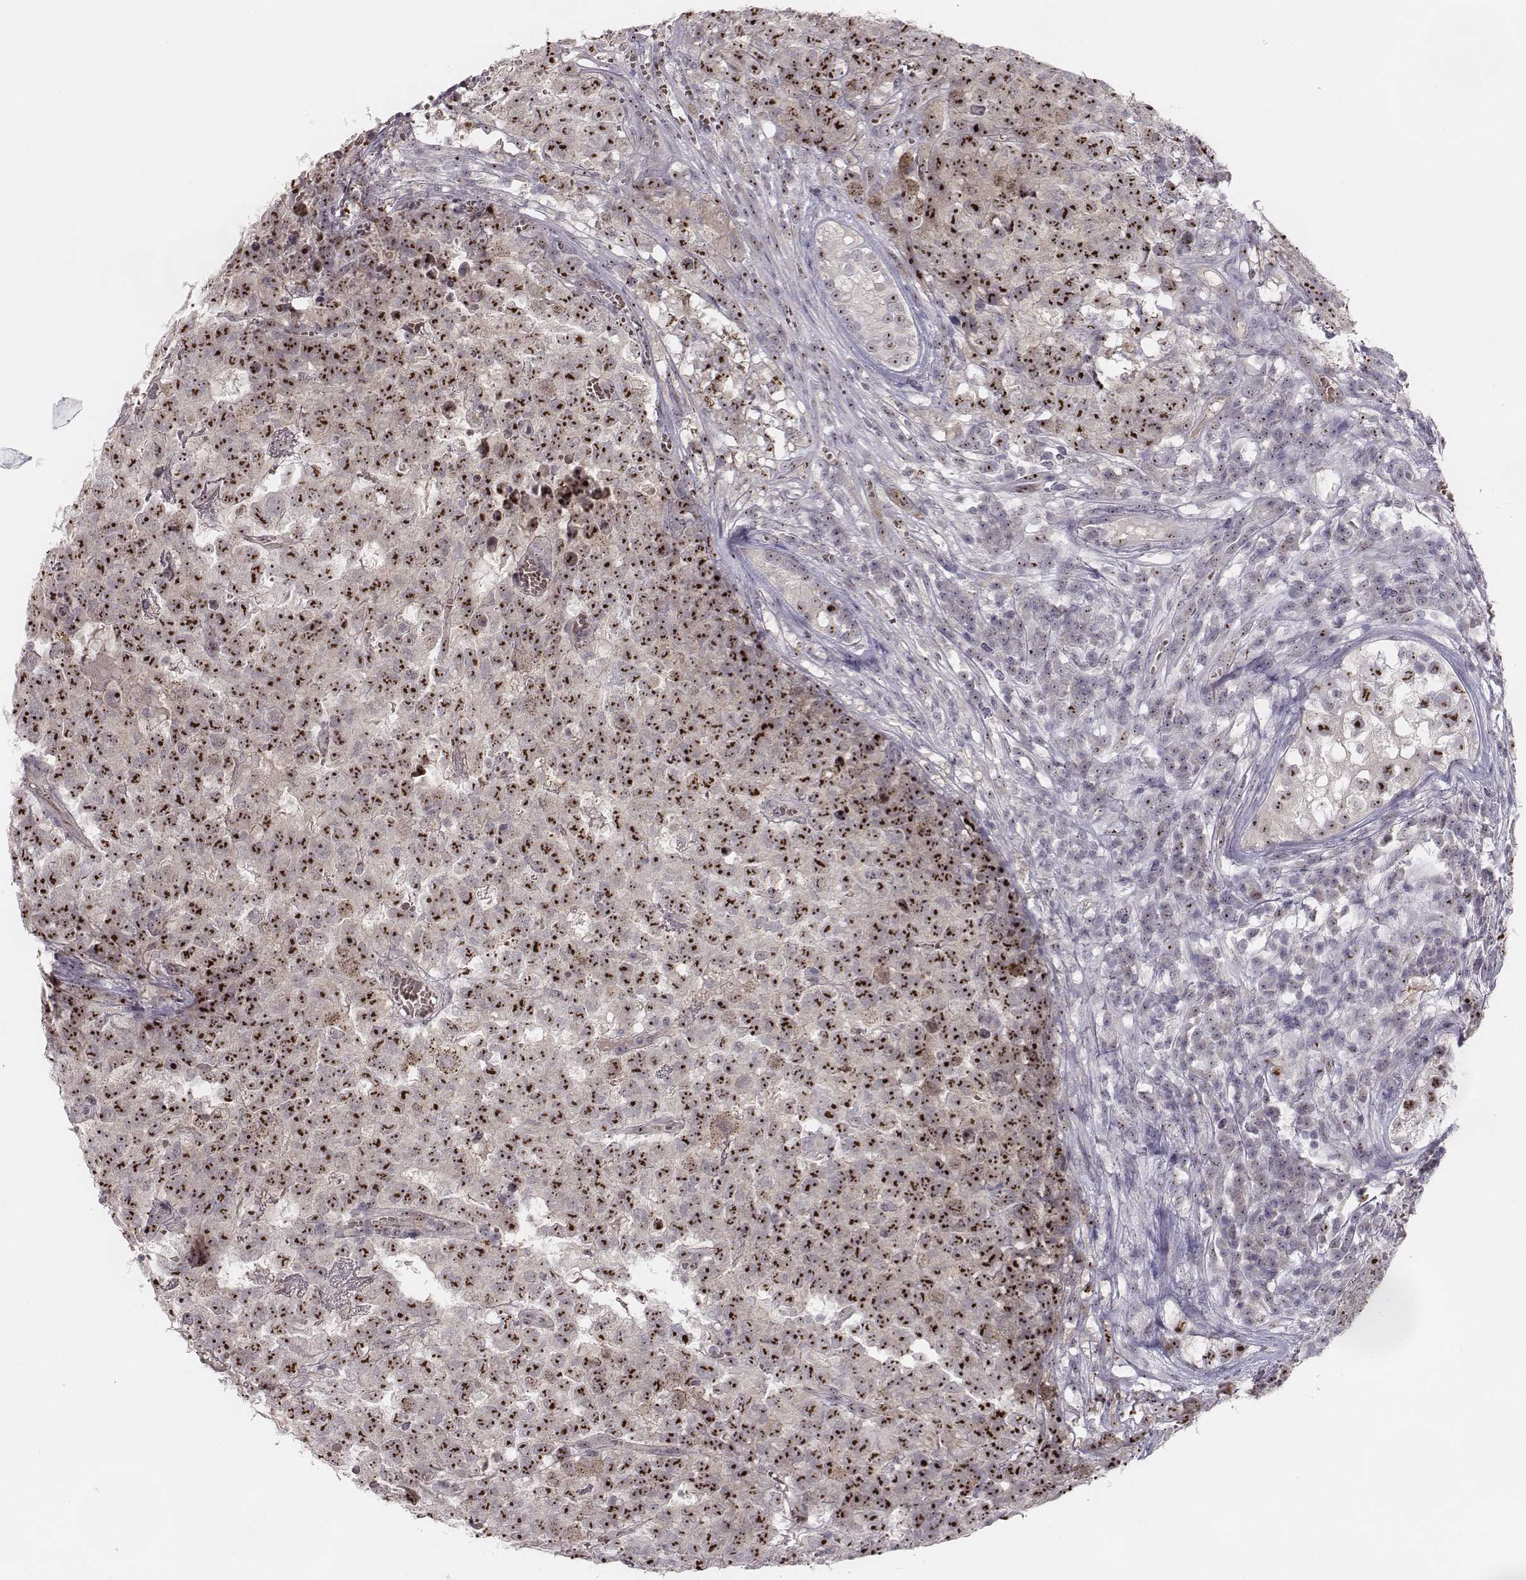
{"staining": {"intensity": "strong", "quantity": ">75%", "location": "nuclear"}, "tissue": "testis cancer", "cell_type": "Tumor cells", "image_type": "cancer", "snomed": [{"axis": "morphology", "description": "Carcinoma, Embryonal, NOS"}, {"axis": "topography", "description": "Testis"}], "caption": "A histopathology image showing strong nuclear staining in about >75% of tumor cells in testis cancer (embryonal carcinoma), as visualized by brown immunohistochemical staining.", "gene": "NIFK", "patient": {"sex": "male", "age": 23}}